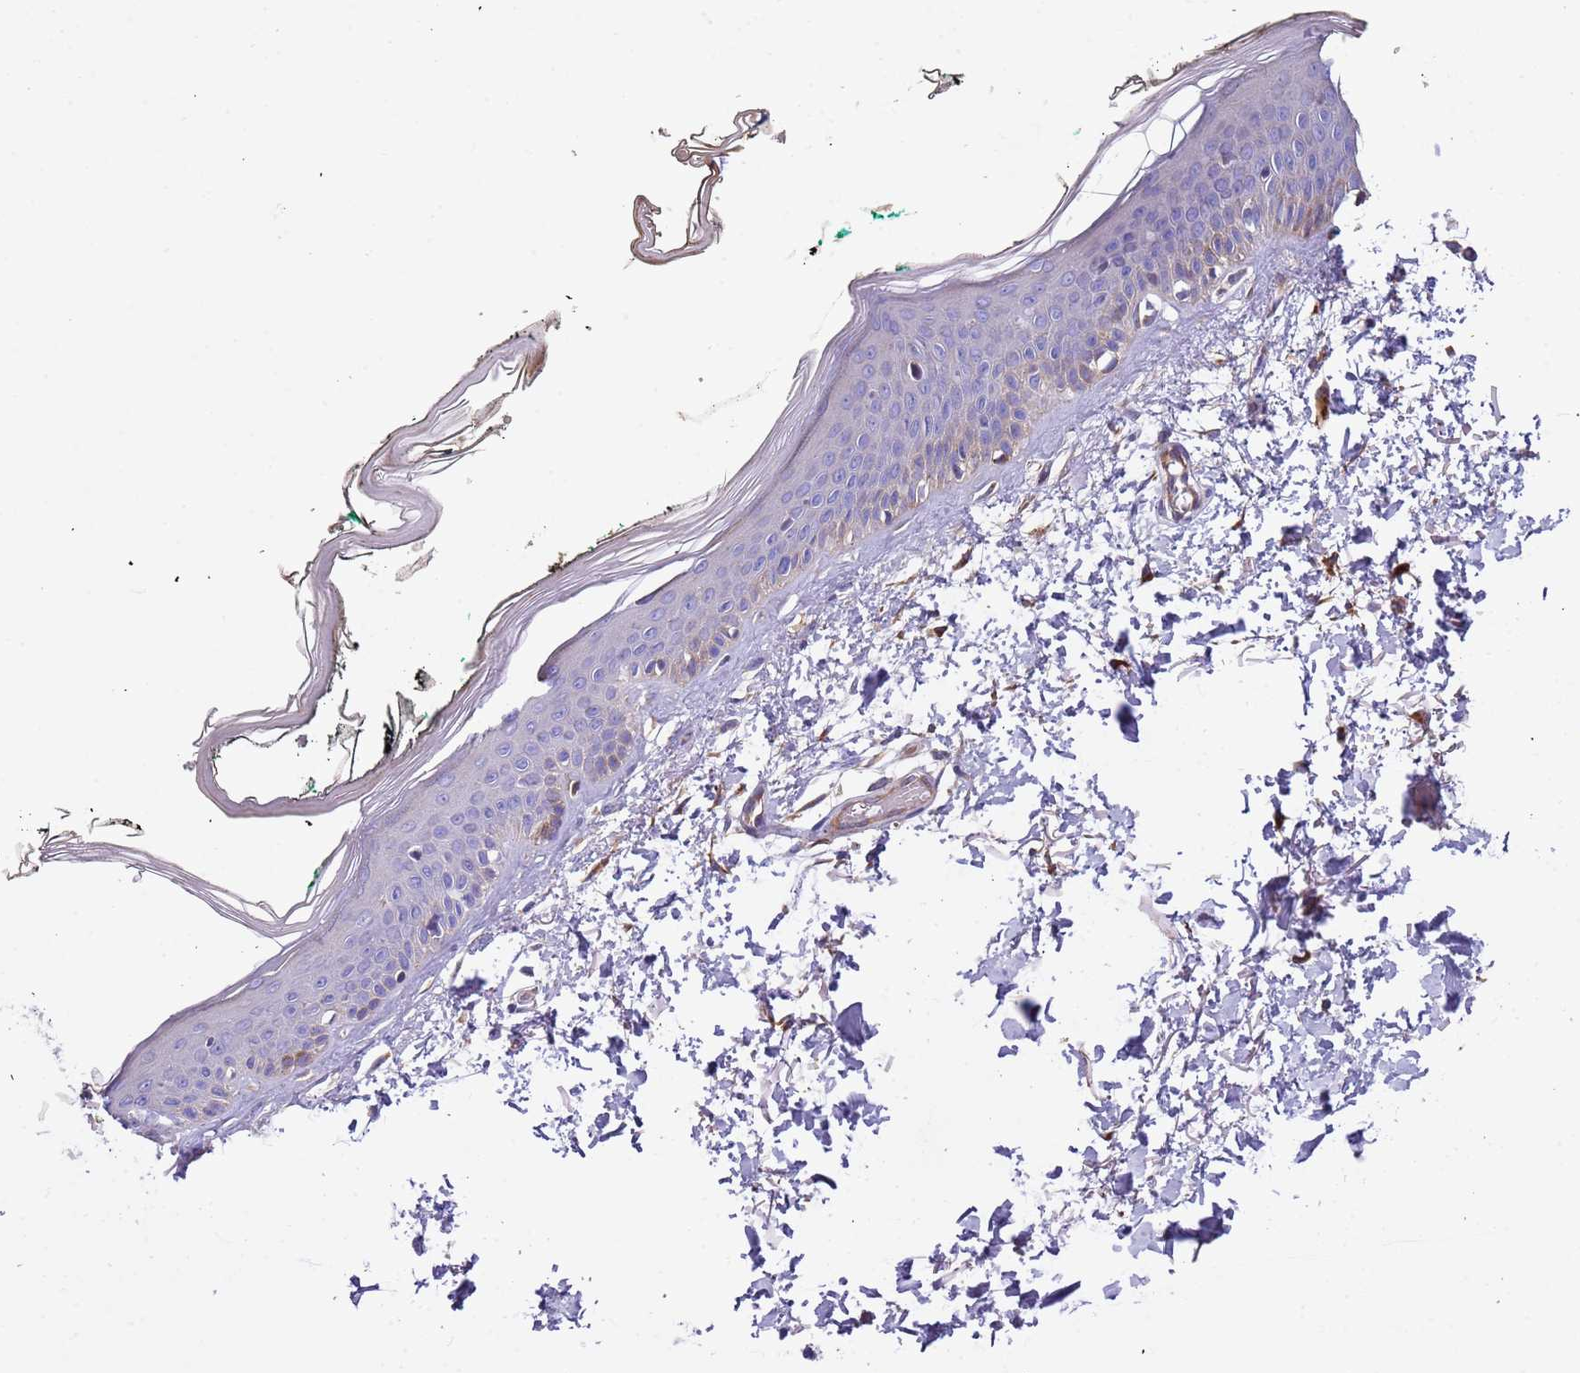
{"staining": {"intensity": "negative", "quantity": "none", "location": "none"}, "tissue": "skin", "cell_type": "Fibroblasts", "image_type": "normal", "snomed": [{"axis": "morphology", "description": "Normal tissue, NOS"}, {"axis": "topography", "description": "Skin"}], "caption": "Human skin stained for a protein using IHC shows no staining in fibroblasts.", "gene": "LAMB4", "patient": {"sex": "male", "age": 62}}